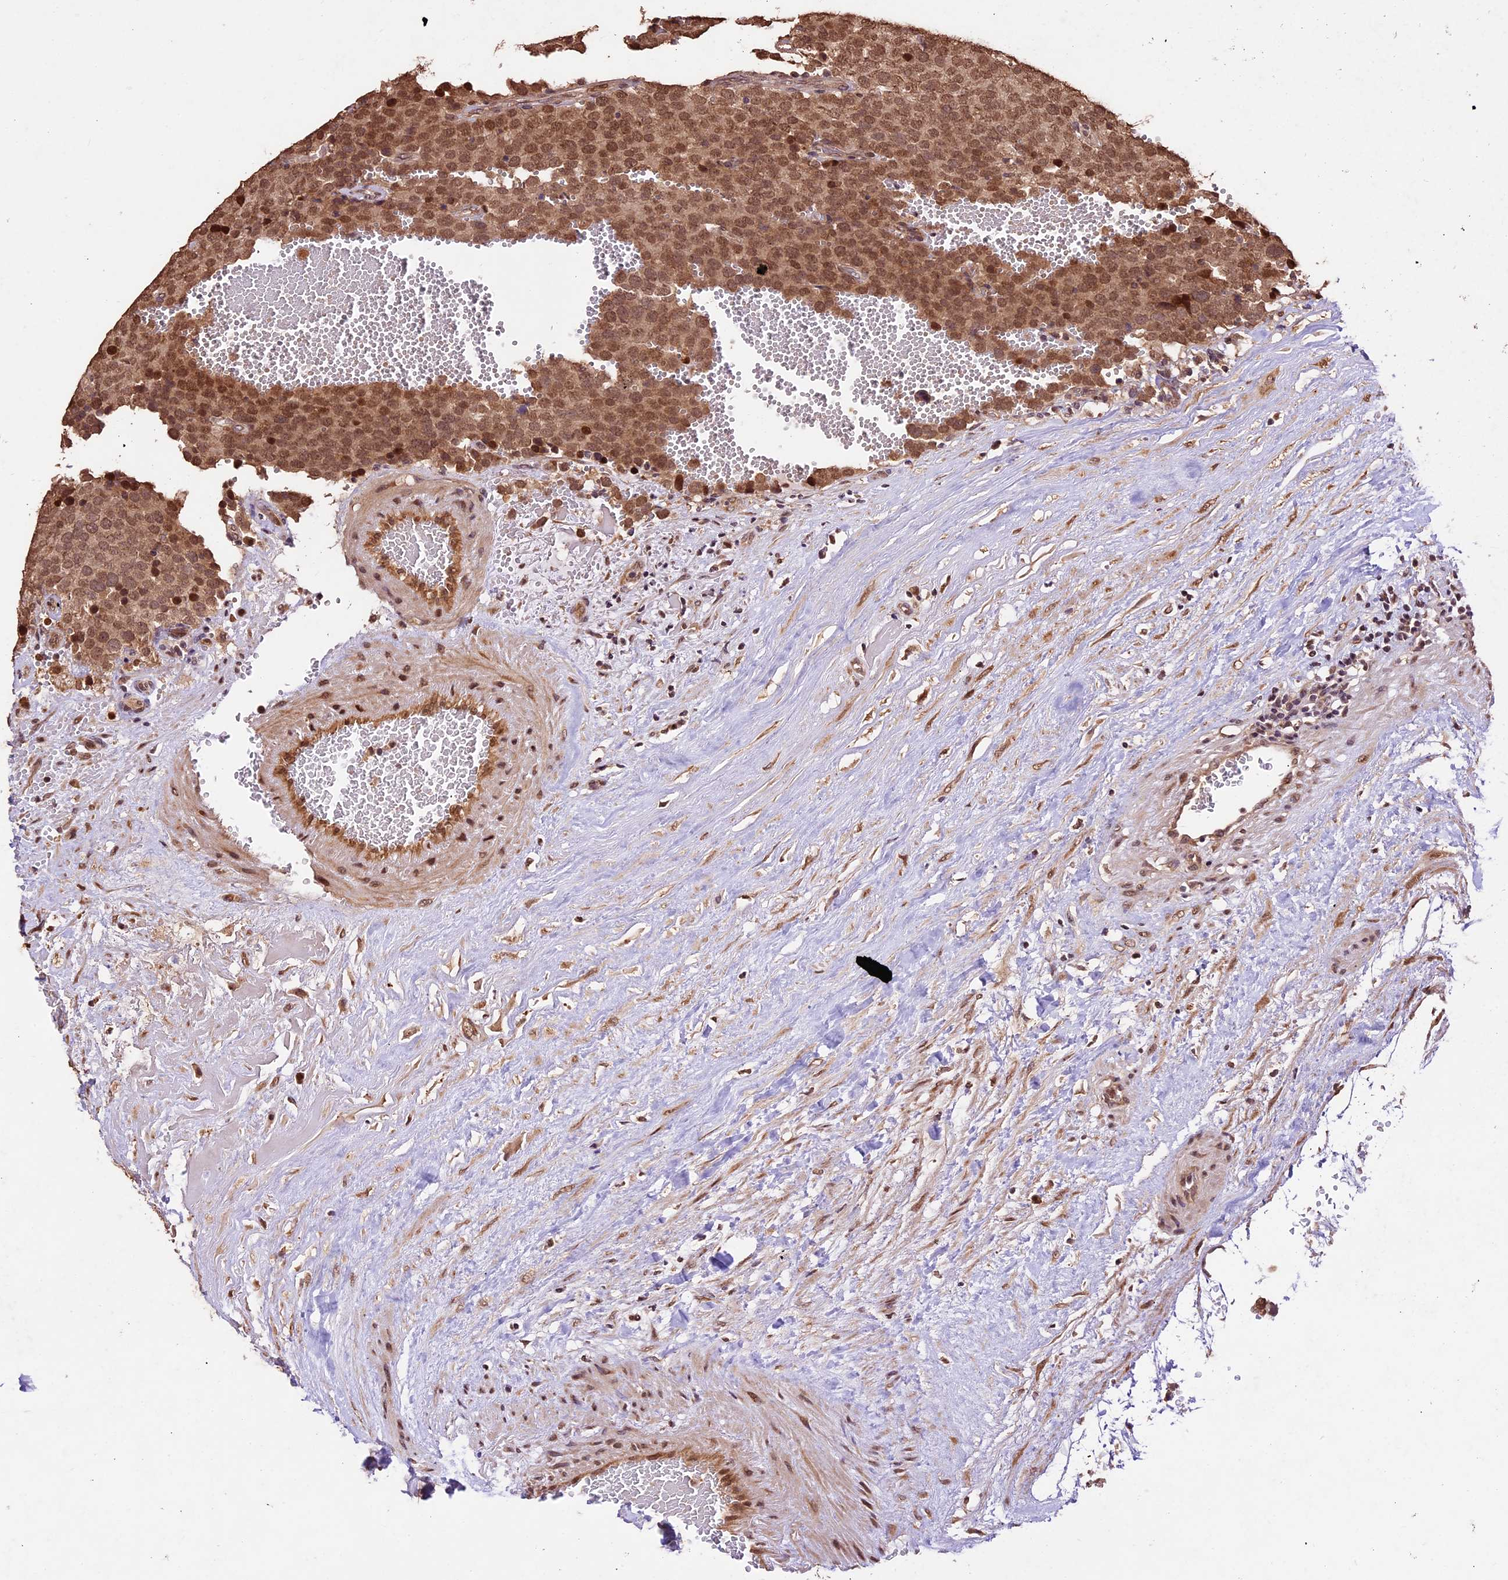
{"staining": {"intensity": "moderate", "quantity": ">75%", "location": "cytoplasmic/membranous,nuclear"}, "tissue": "testis cancer", "cell_type": "Tumor cells", "image_type": "cancer", "snomed": [{"axis": "morphology", "description": "Seminoma, NOS"}, {"axis": "topography", "description": "Testis"}], "caption": "Protein expression analysis of testis cancer (seminoma) displays moderate cytoplasmic/membranous and nuclear expression in approximately >75% of tumor cells.", "gene": "CDKN2AIP", "patient": {"sex": "male", "age": 71}}